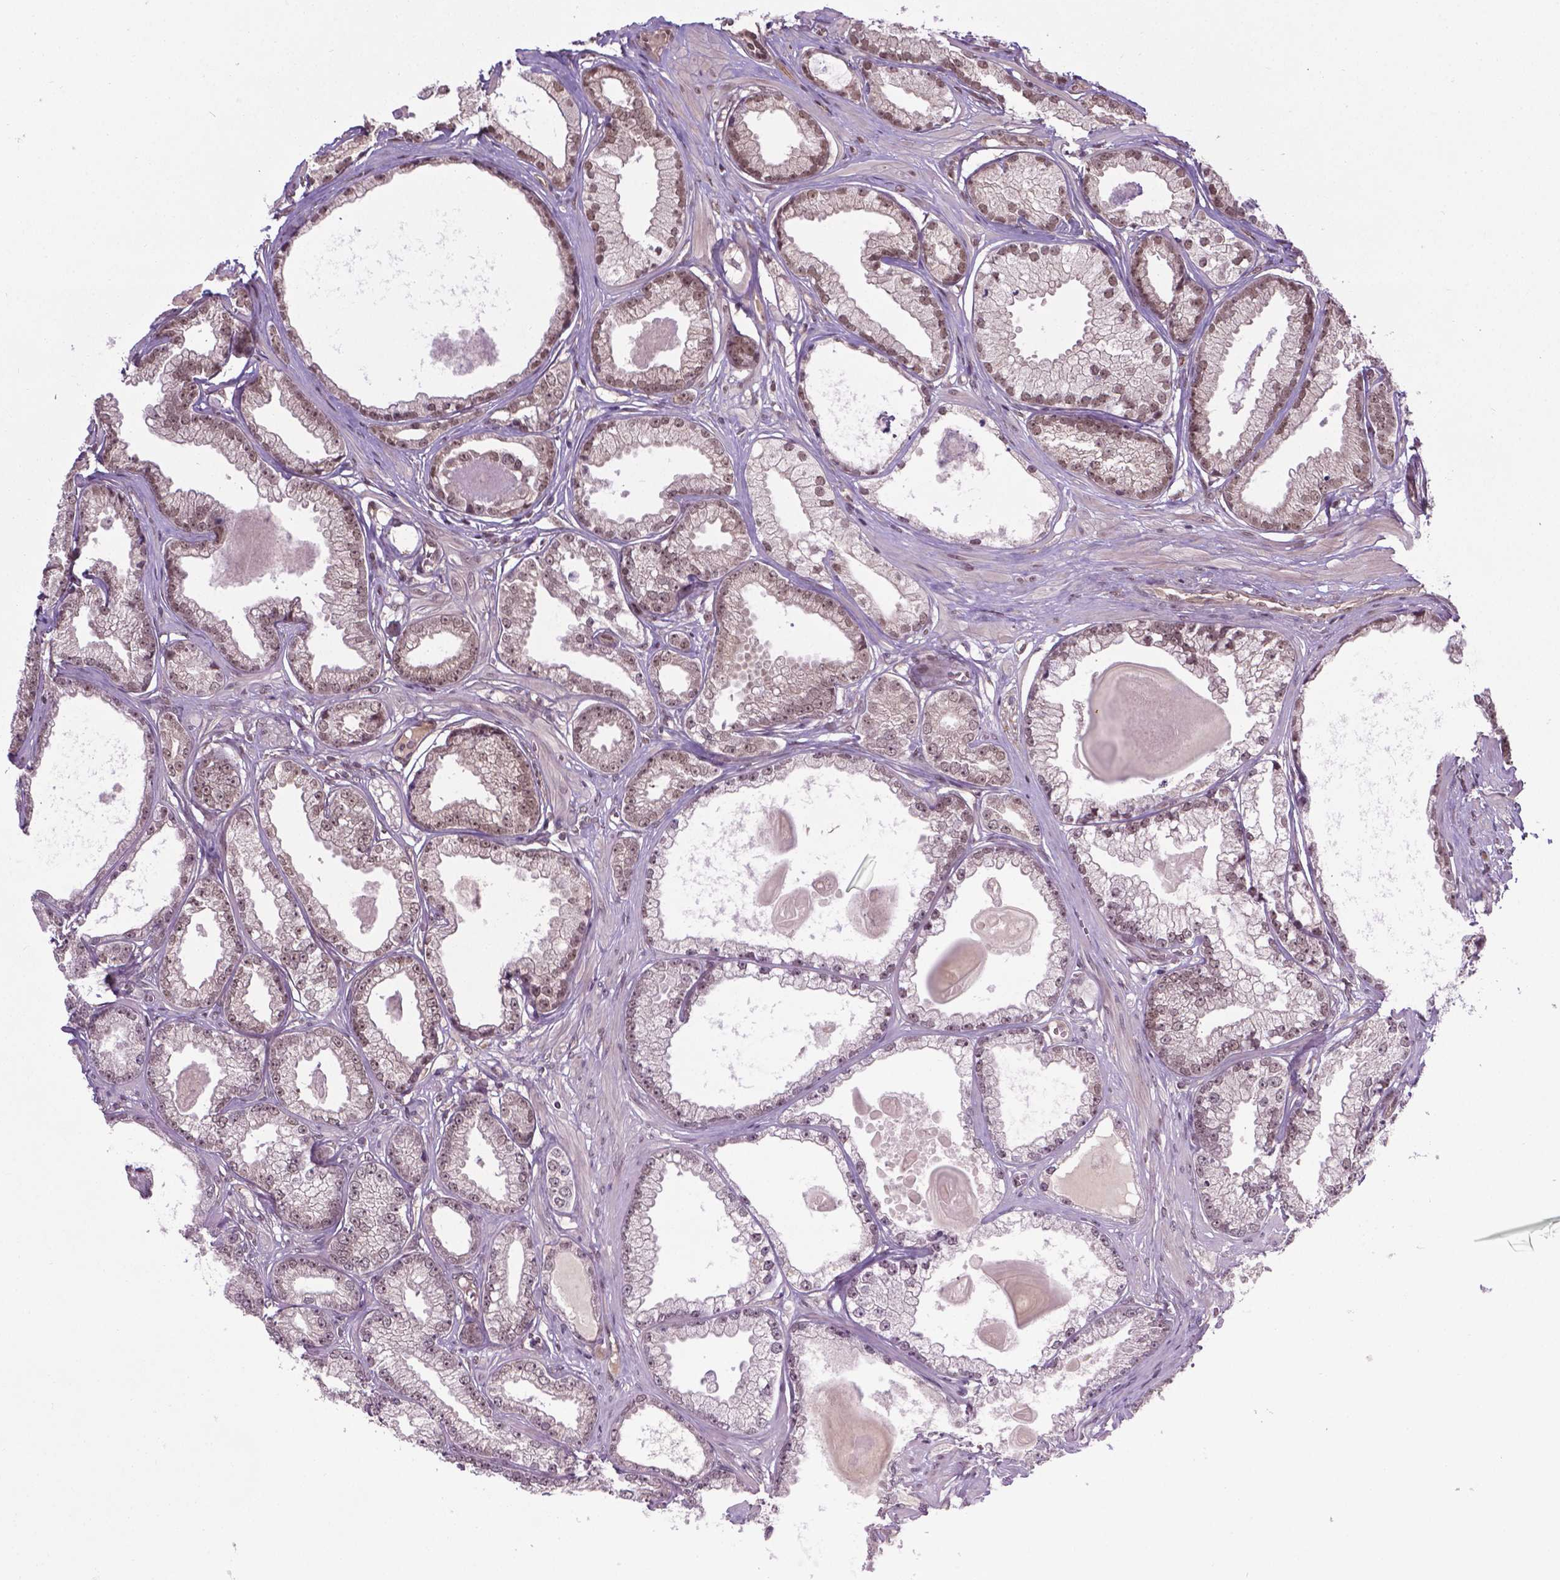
{"staining": {"intensity": "weak", "quantity": ">75%", "location": "nuclear"}, "tissue": "prostate cancer", "cell_type": "Tumor cells", "image_type": "cancer", "snomed": [{"axis": "morphology", "description": "Adenocarcinoma, Low grade"}, {"axis": "topography", "description": "Prostate"}], "caption": "Immunohistochemistry (IHC) photomicrograph of neoplastic tissue: prostate cancer stained using immunohistochemistry shows low levels of weak protein expression localized specifically in the nuclear of tumor cells, appearing as a nuclear brown color.", "gene": "ANKRD54", "patient": {"sex": "male", "age": 64}}